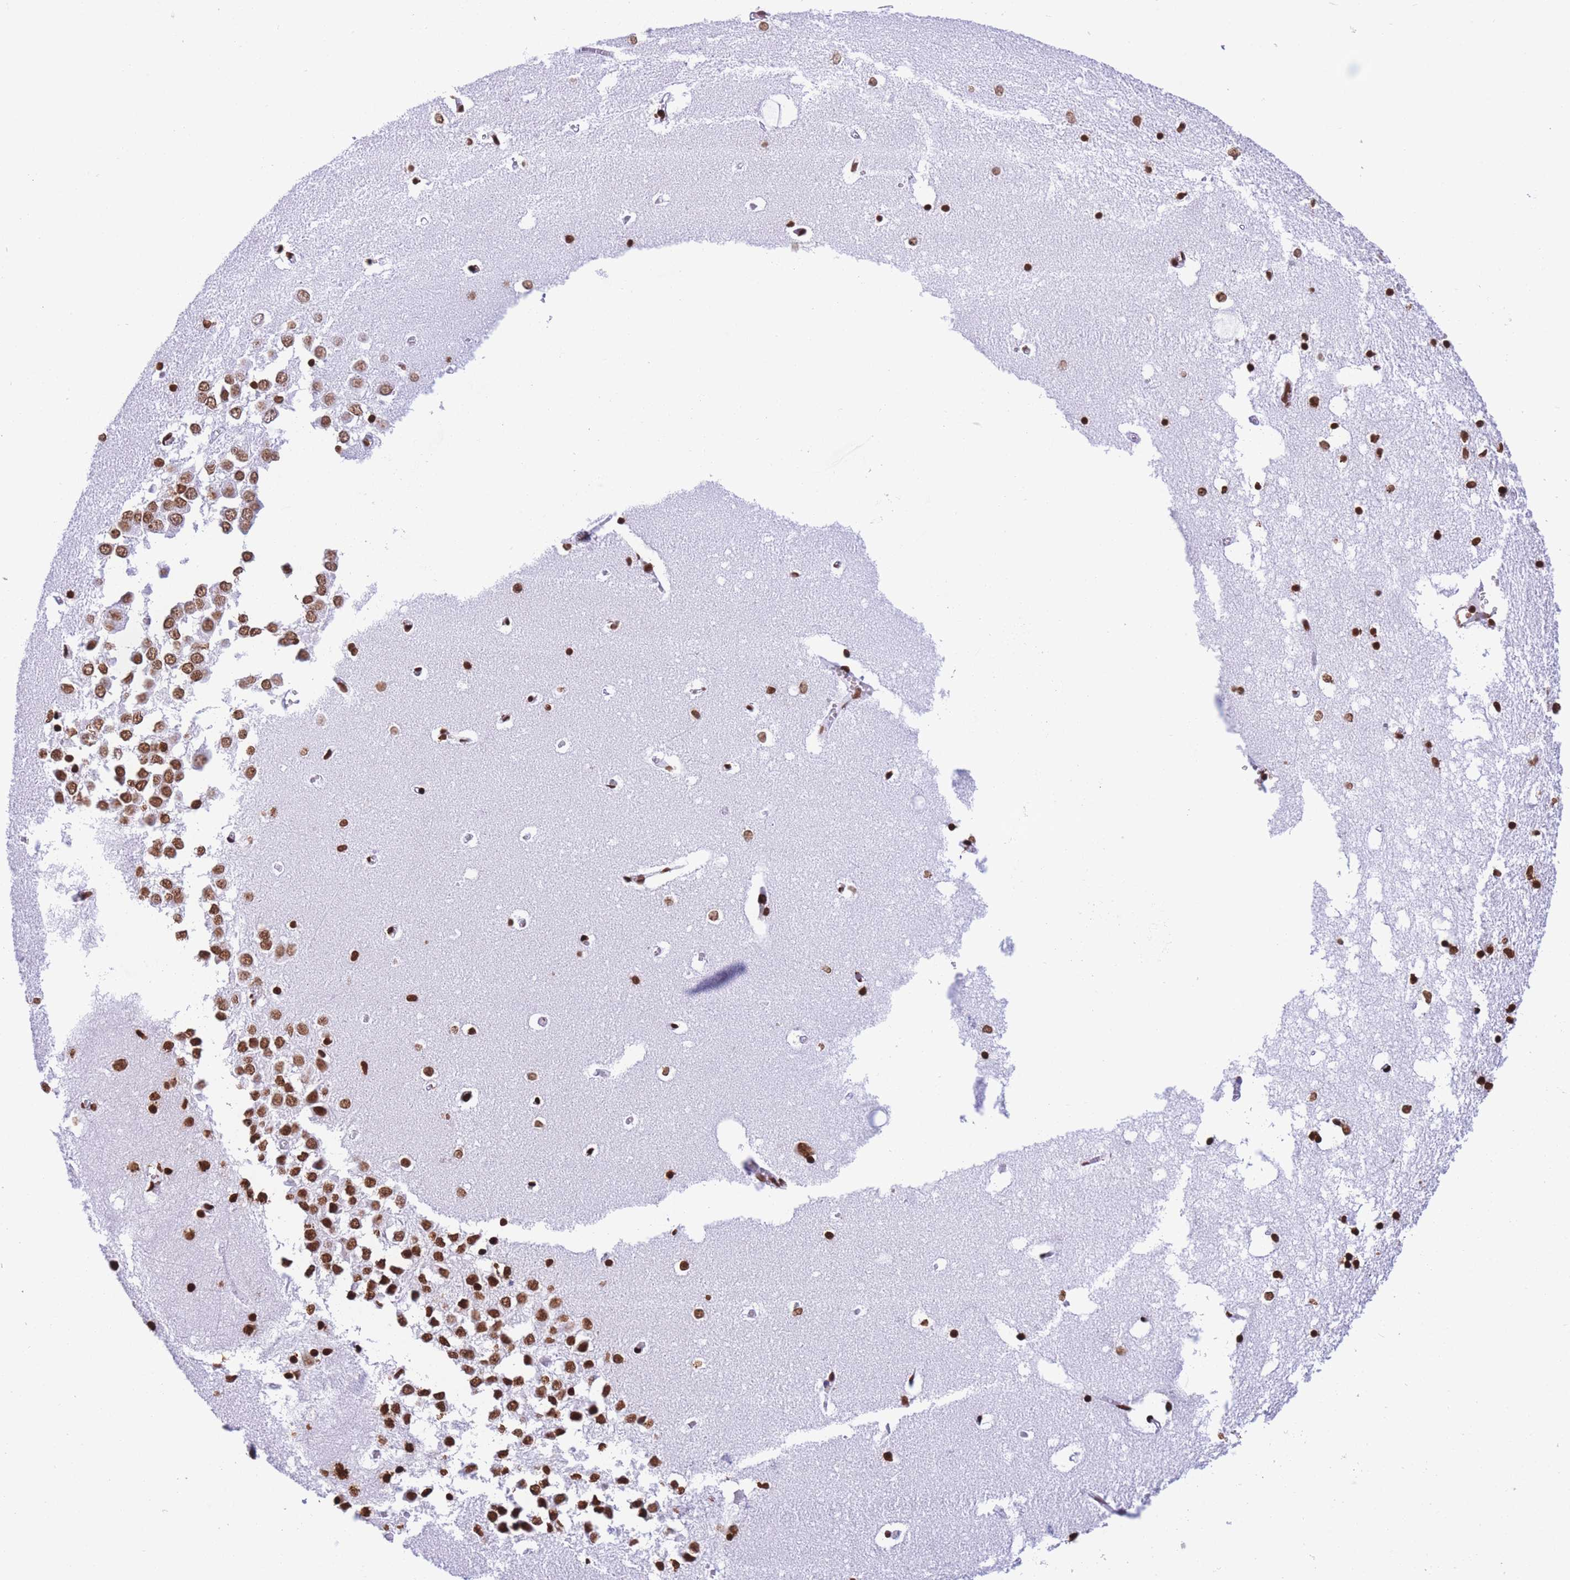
{"staining": {"intensity": "strong", "quantity": ">75%", "location": "nuclear"}, "tissue": "hippocampus", "cell_type": "Glial cells", "image_type": "normal", "snomed": [{"axis": "morphology", "description": "Normal tissue, NOS"}, {"axis": "topography", "description": "Hippocampus"}], "caption": "IHC image of normal hippocampus stained for a protein (brown), which exhibits high levels of strong nuclear staining in about >75% of glial cells.", "gene": "H2BC10", "patient": {"sex": "male", "age": 70}}